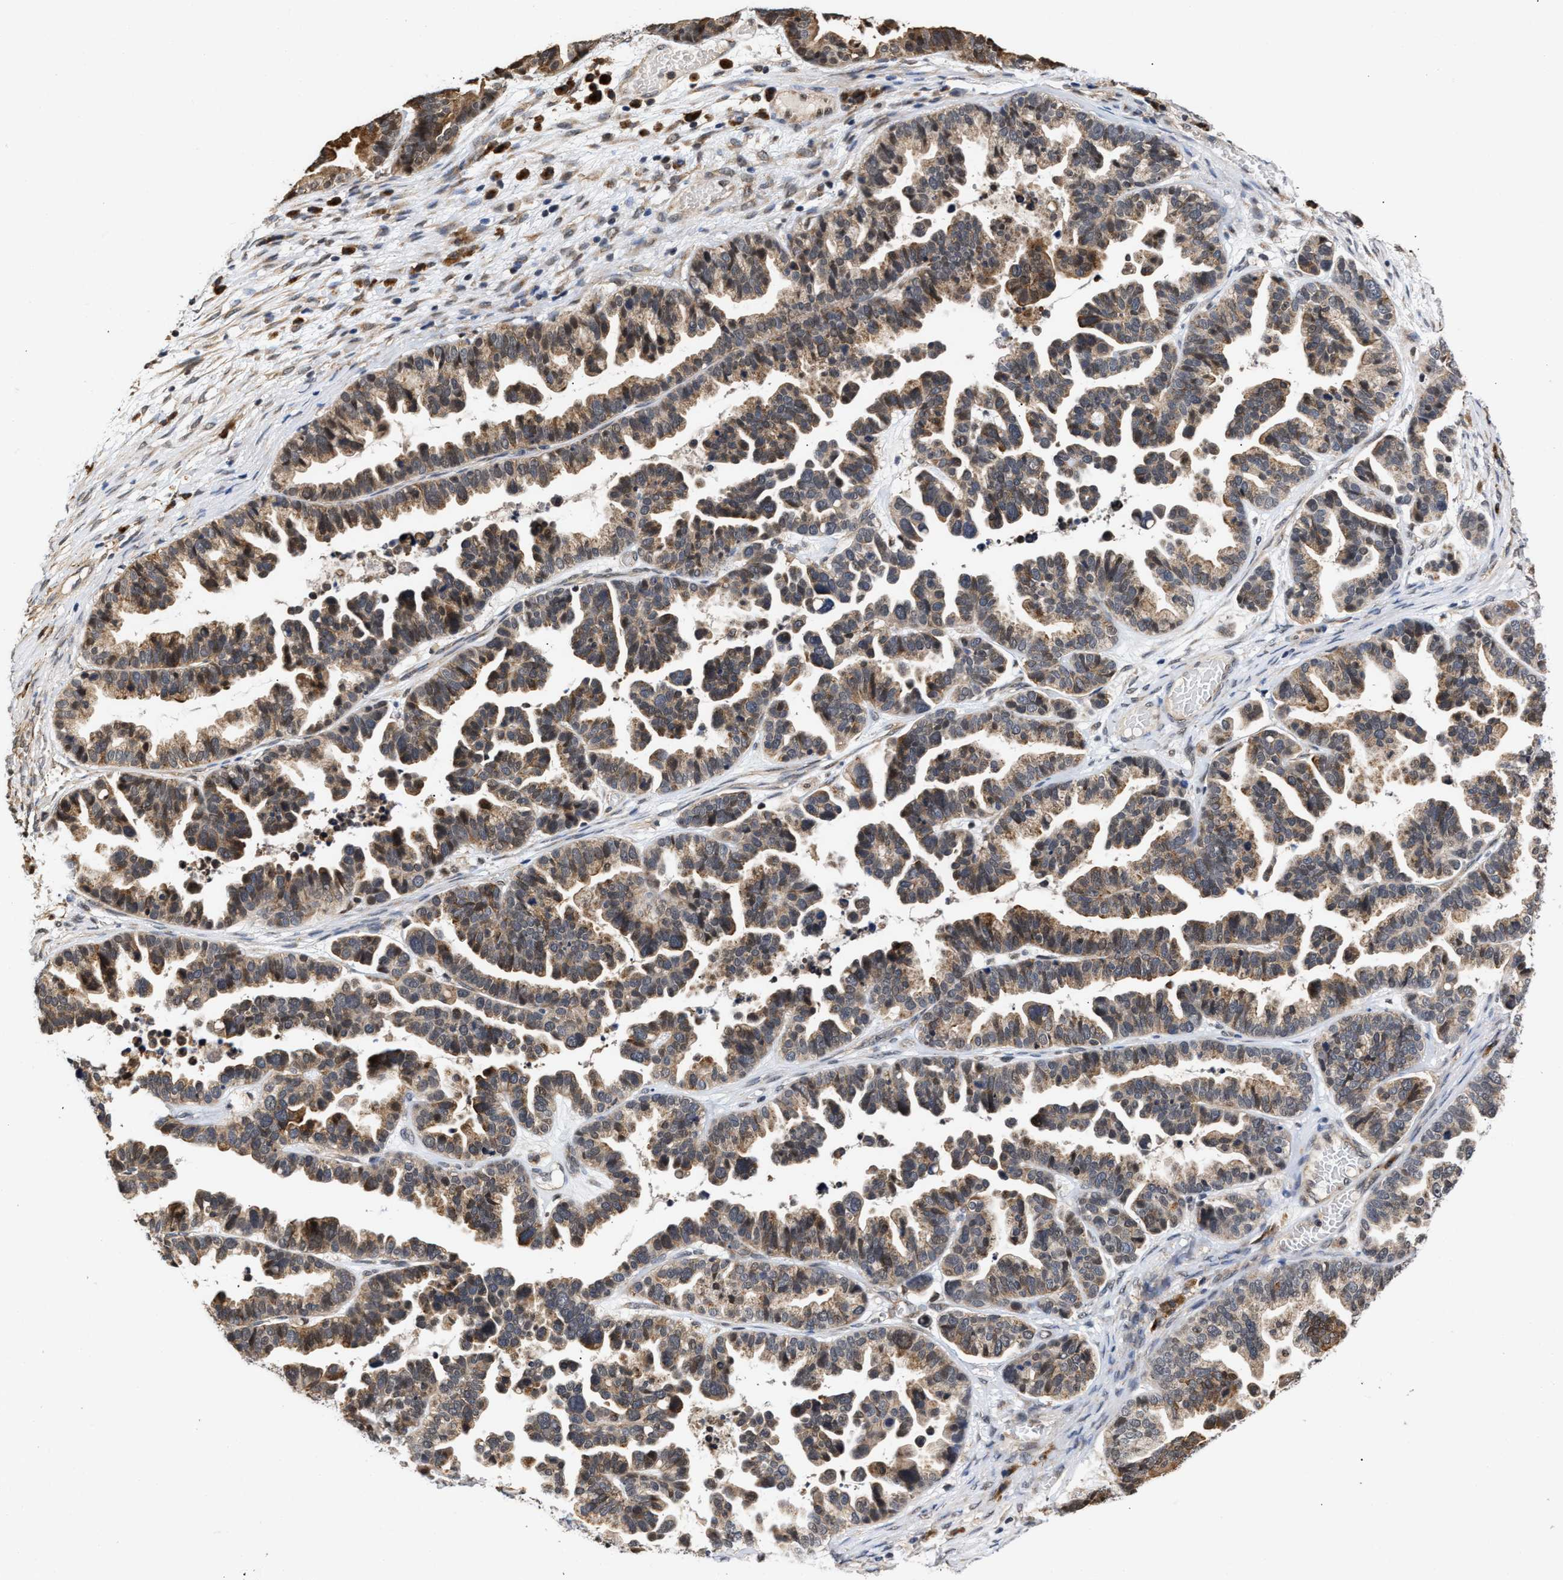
{"staining": {"intensity": "strong", "quantity": "25%-75%", "location": "cytoplasmic/membranous"}, "tissue": "ovarian cancer", "cell_type": "Tumor cells", "image_type": "cancer", "snomed": [{"axis": "morphology", "description": "Cystadenocarcinoma, serous, NOS"}, {"axis": "topography", "description": "Ovary"}], "caption": "An IHC image of tumor tissue is shown. Protein staining in brown shows strong cytoplasmic/membranous positivity in ovarian cancer (serous cystadenocarcinoma) within tumor cells.", "gene": "CLIP2", "patient": {"sex": "female", "age": 56}}